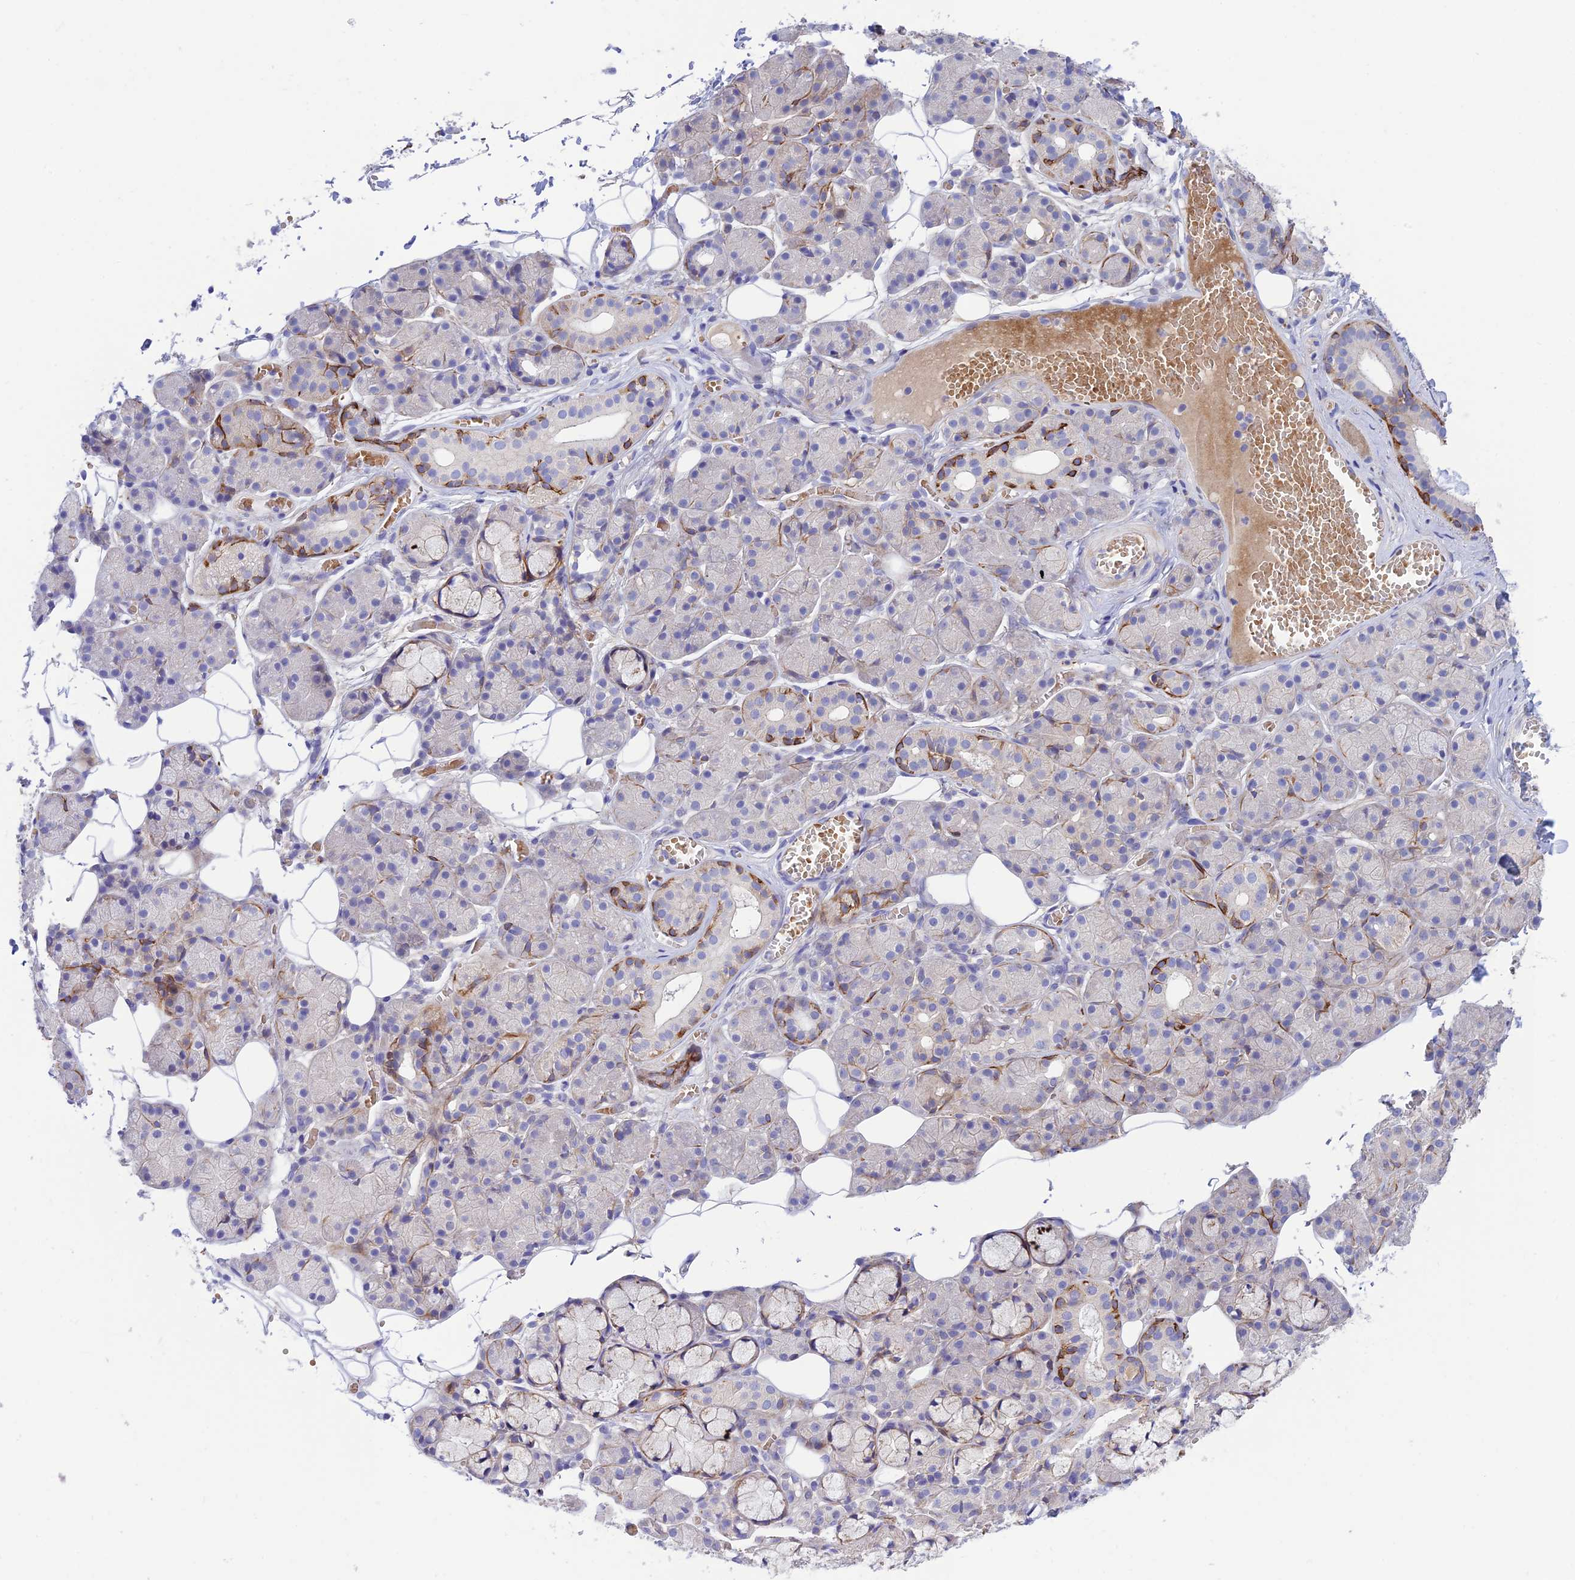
{"staining": {"intensity": "moderate", "quantity": "<25%", "location": "cytoplasmic/membranous,nuclear"}, "tissue": "salivary gland", "cell_type": "Glandular cells", "image_type": "normal", "snomed": [{"axis": "morphology", "description": "Normal tissue, NOS"}, {"axis": "topography", "description": "Salivary gland"}], "caption": "The immunohistochemical stain shows moderate cytoplasmic/membranous,nuclear positivity in glandular cells of normal salivary gland.", "gene": "CCDC157", "patient": {"sex": "male", "age": 63}}